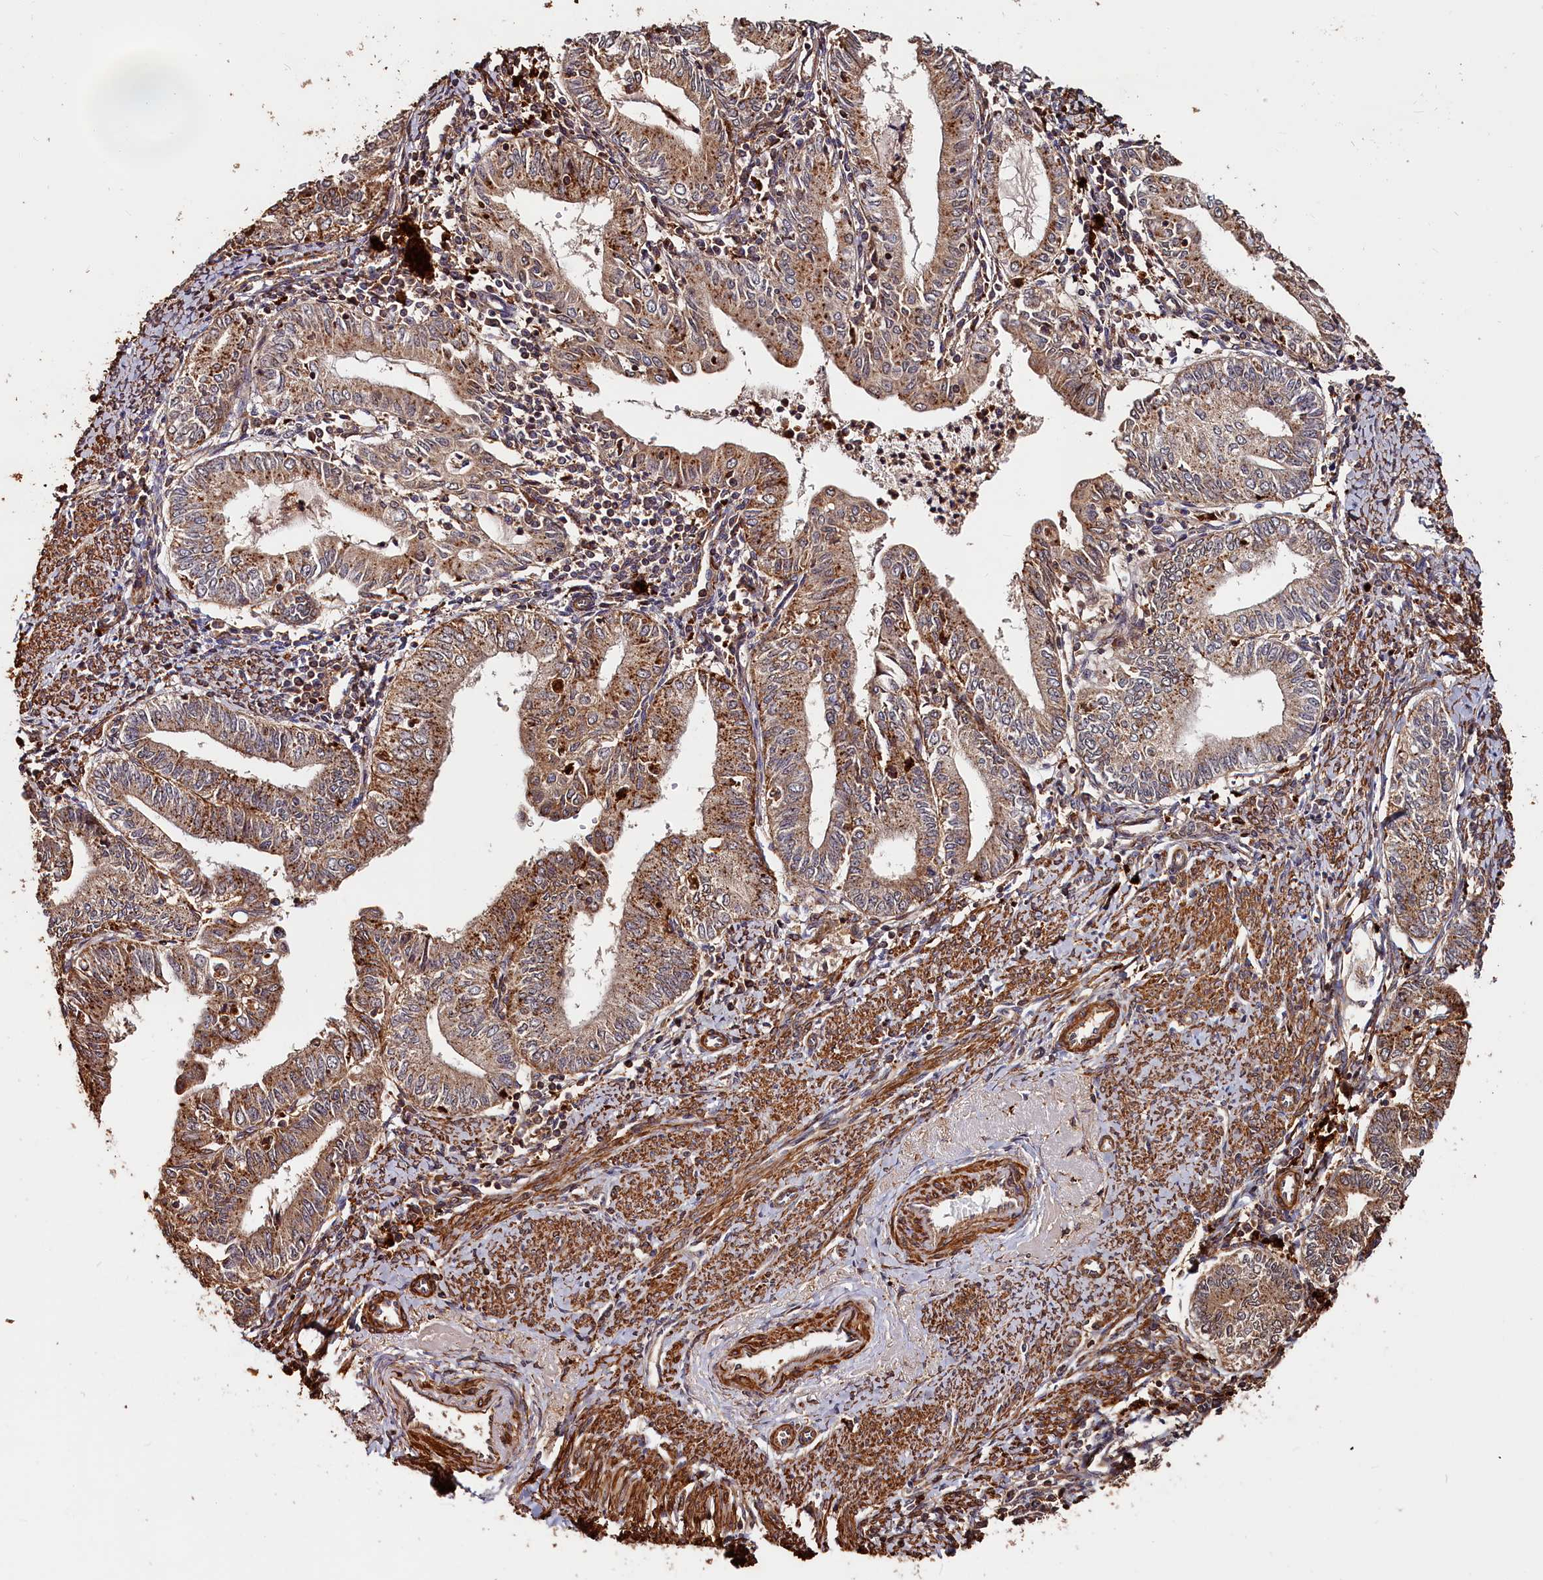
{"staining": {"intensity": "moderate", "quantity": ">75%", "location": "cytoplasmic/membranous"}, "tissue": "endometrial cancer", "cell_type": "Tumor cells", "image_type": "cancer", "snomed": [{"axis": "morphology", "description": "Adenocarcinoma, NOS"}, {"axis": "topography", "description": "Endometrium"}], "caption": "This histopathology image shows adenocarcinoma (endometrial) stained with immunohistochemistry (IHC) to label a protein in brown. The cytoplasmic/membranous of tumor cells show moderate positivity for the protein. Nuclei are counter-stained blue.", "gene": "MMP15", "patient": {"sex": "female", "age": 66}}